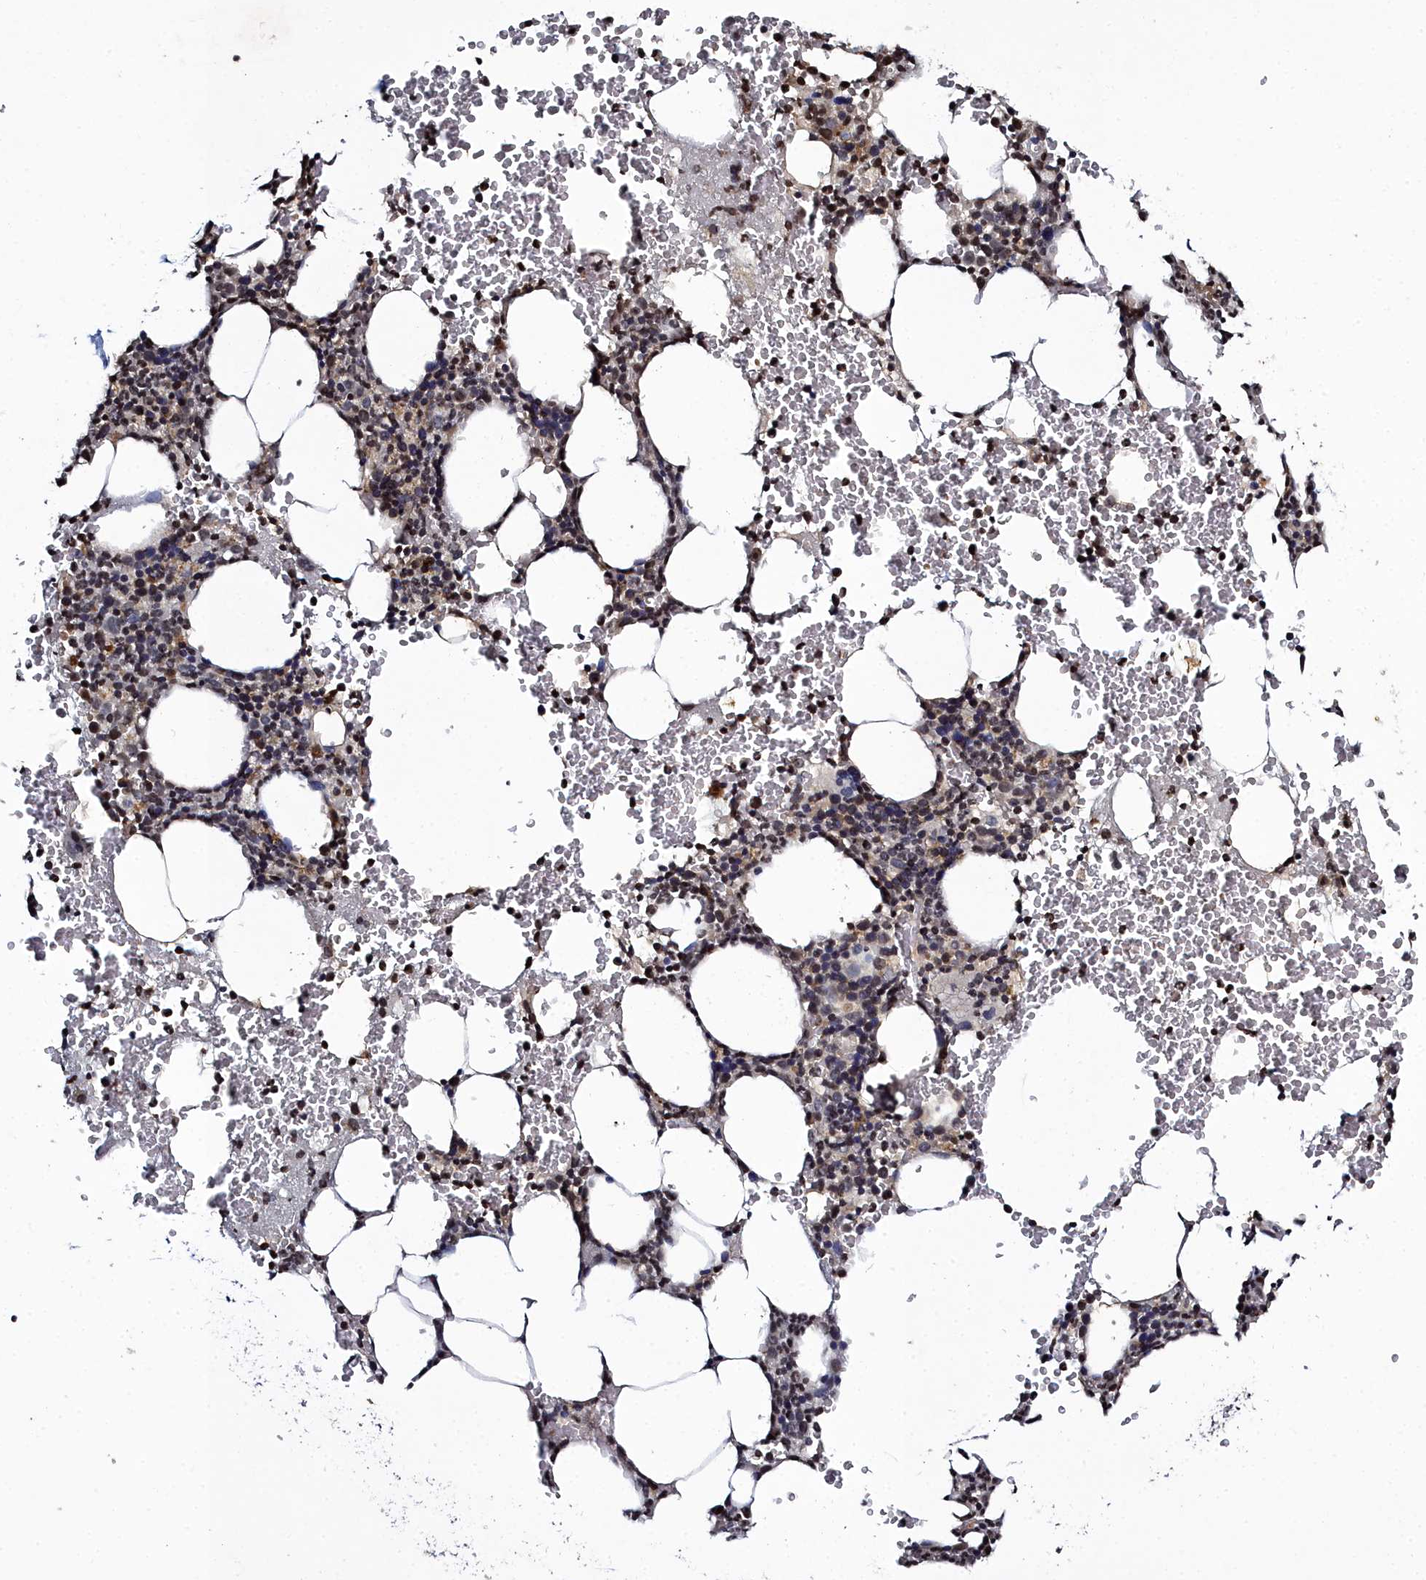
{"staining": {"intensity": "moderate", "quantity": "<25%", "location": "cytoplasmic/membranous"}, "tissue": "bone marrow", "cell_type": "Hematopoietic cells", "image_type": "normal", "snomed": [{"axis": "morphology", "description": "Normal tissue, NOS"}, {"axis": "morphology", "description": "Inflammation, NOS"}, {"axis": "topography", "description": "Bone marrow"}], "caption": "Protein staining reveals moderate cytoplasmic/membranous positivity in about <25% of hematopoietic cells in benign bone marrow. (DAB (3,3'-diaminobenzidine) IHC with brightfield microscopy, high magnification).", "gene": "FZD4", "patient": {"sex": "female", "age": 78}}